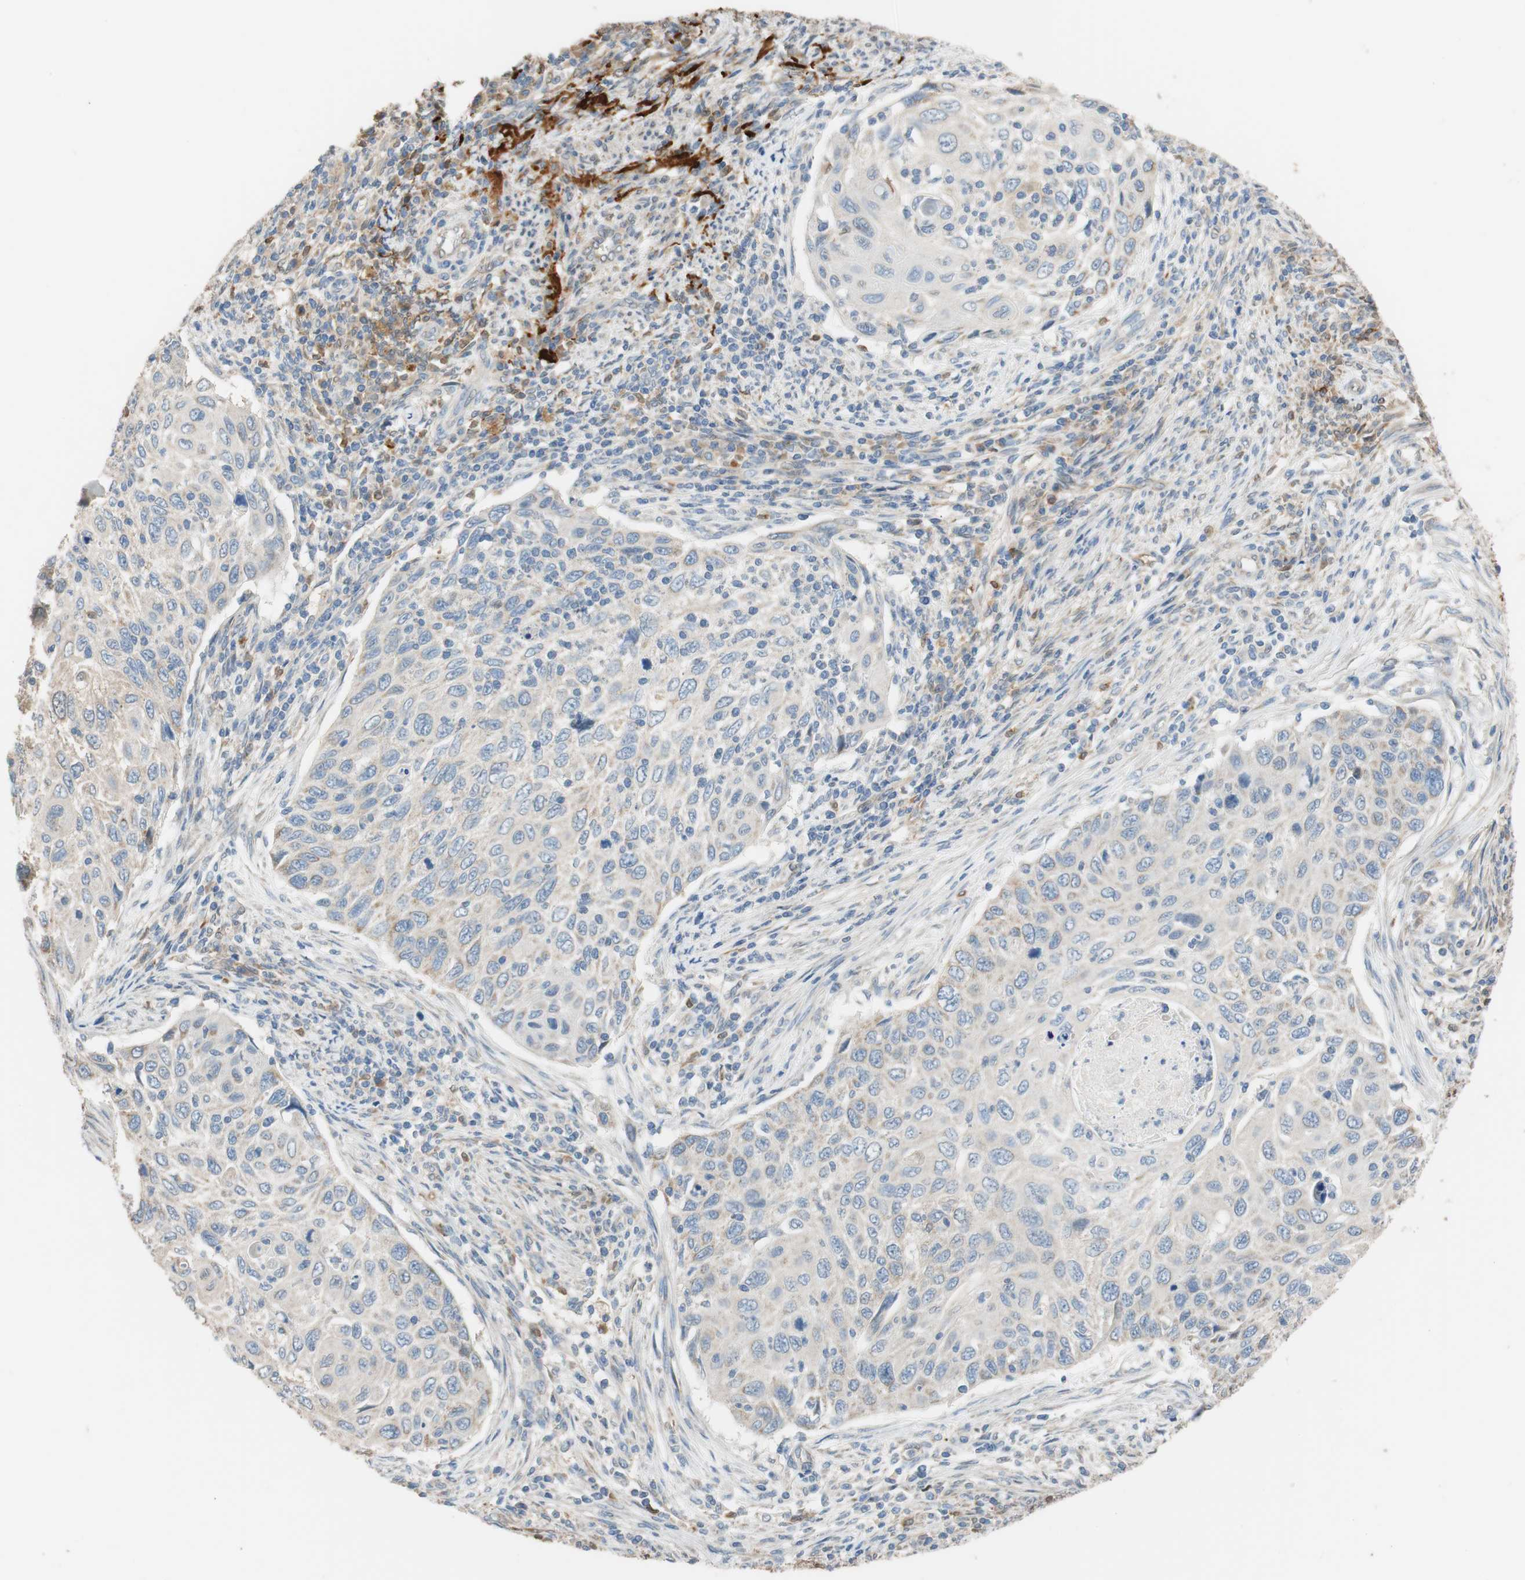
{"staining": {"intensity": "weak", "quantity": ">75%", "location": "cytoplasmic/membranous"}, "tissue": "cervical cancer", "cell_type": "Tumor cells", "image_type": "cancer", "snomed": [{"axis": "morphology", "description": "Squamous cell carcinoma, NOS"}, {"axis": "topography", "description": "Cervix"}], "caption": "This is an image of immunohistochemistry staining of cervical cancer (squamous cell carcinoma), which shows weak staining in the cytoplasmic/membranous of tumor cells.", "gene": "ALDH1A2", "patient": {"sex": "female", "age": 70}}